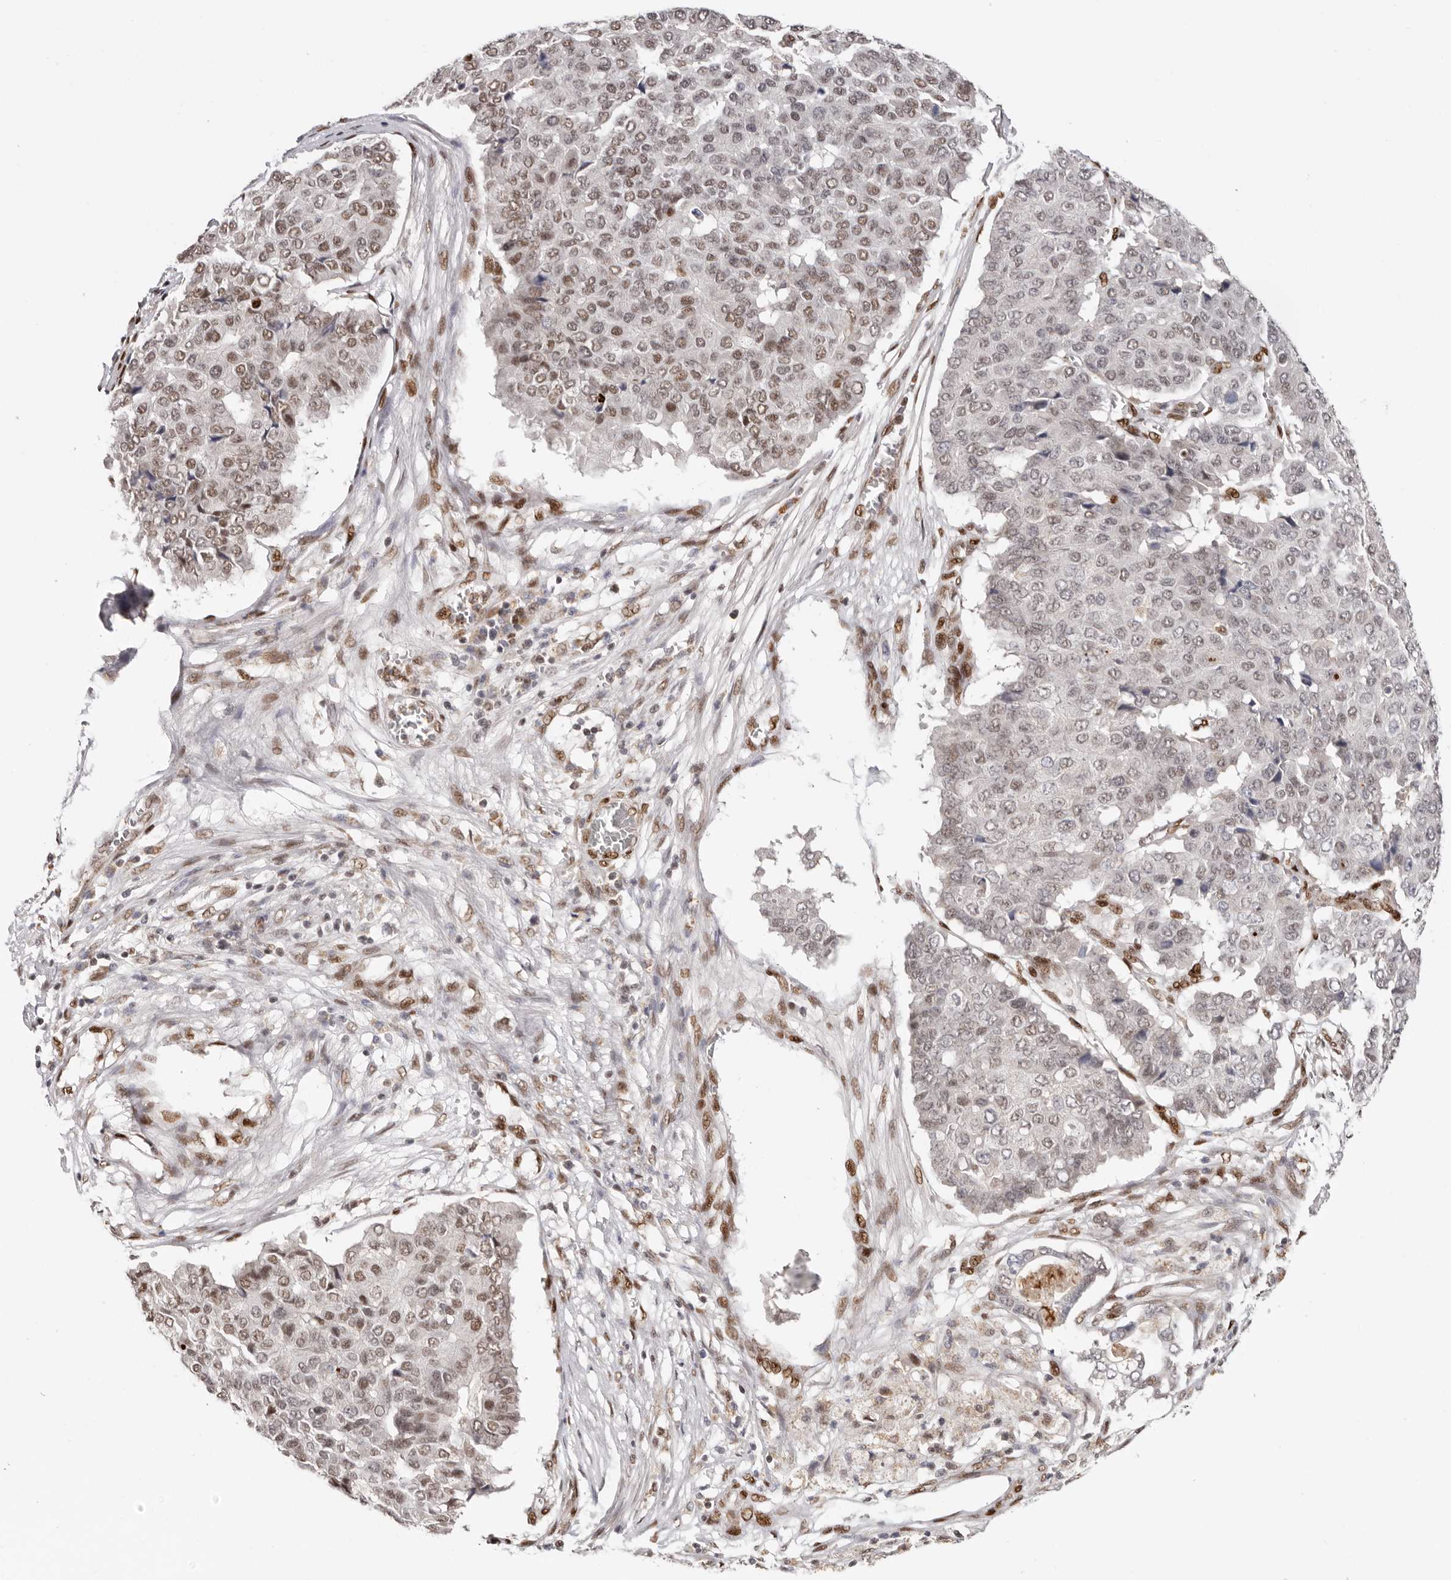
{"staining": {"intensity": "moderate", "quantity": ">75%", "location": "nuclear"}, "tissue": "pancreatic cancer", "cell_type": "Tumor cells", "image_type": "cancer", "snomed": [{"axis": "morphology", "description": "Adenocarcinoma, NOS"}, {"axis": "topography", "description": "Pancreas"}], "caption": "Immunohistochemistry (IHC) staining of pancreatic cancer (adenocarcinoma), which reveals medium levels of moderate nuclear positivity in about >75% of tumor cells indicating moderate nuclear protein staining. The staining was performed using DAB (3,3'-diaminobenzidine) (brown) for protein detection and nuclei were counterstained in hematoxylin (blue).", "gene": "SMAD7", "patient": {"sex": "male", "age": 50}}